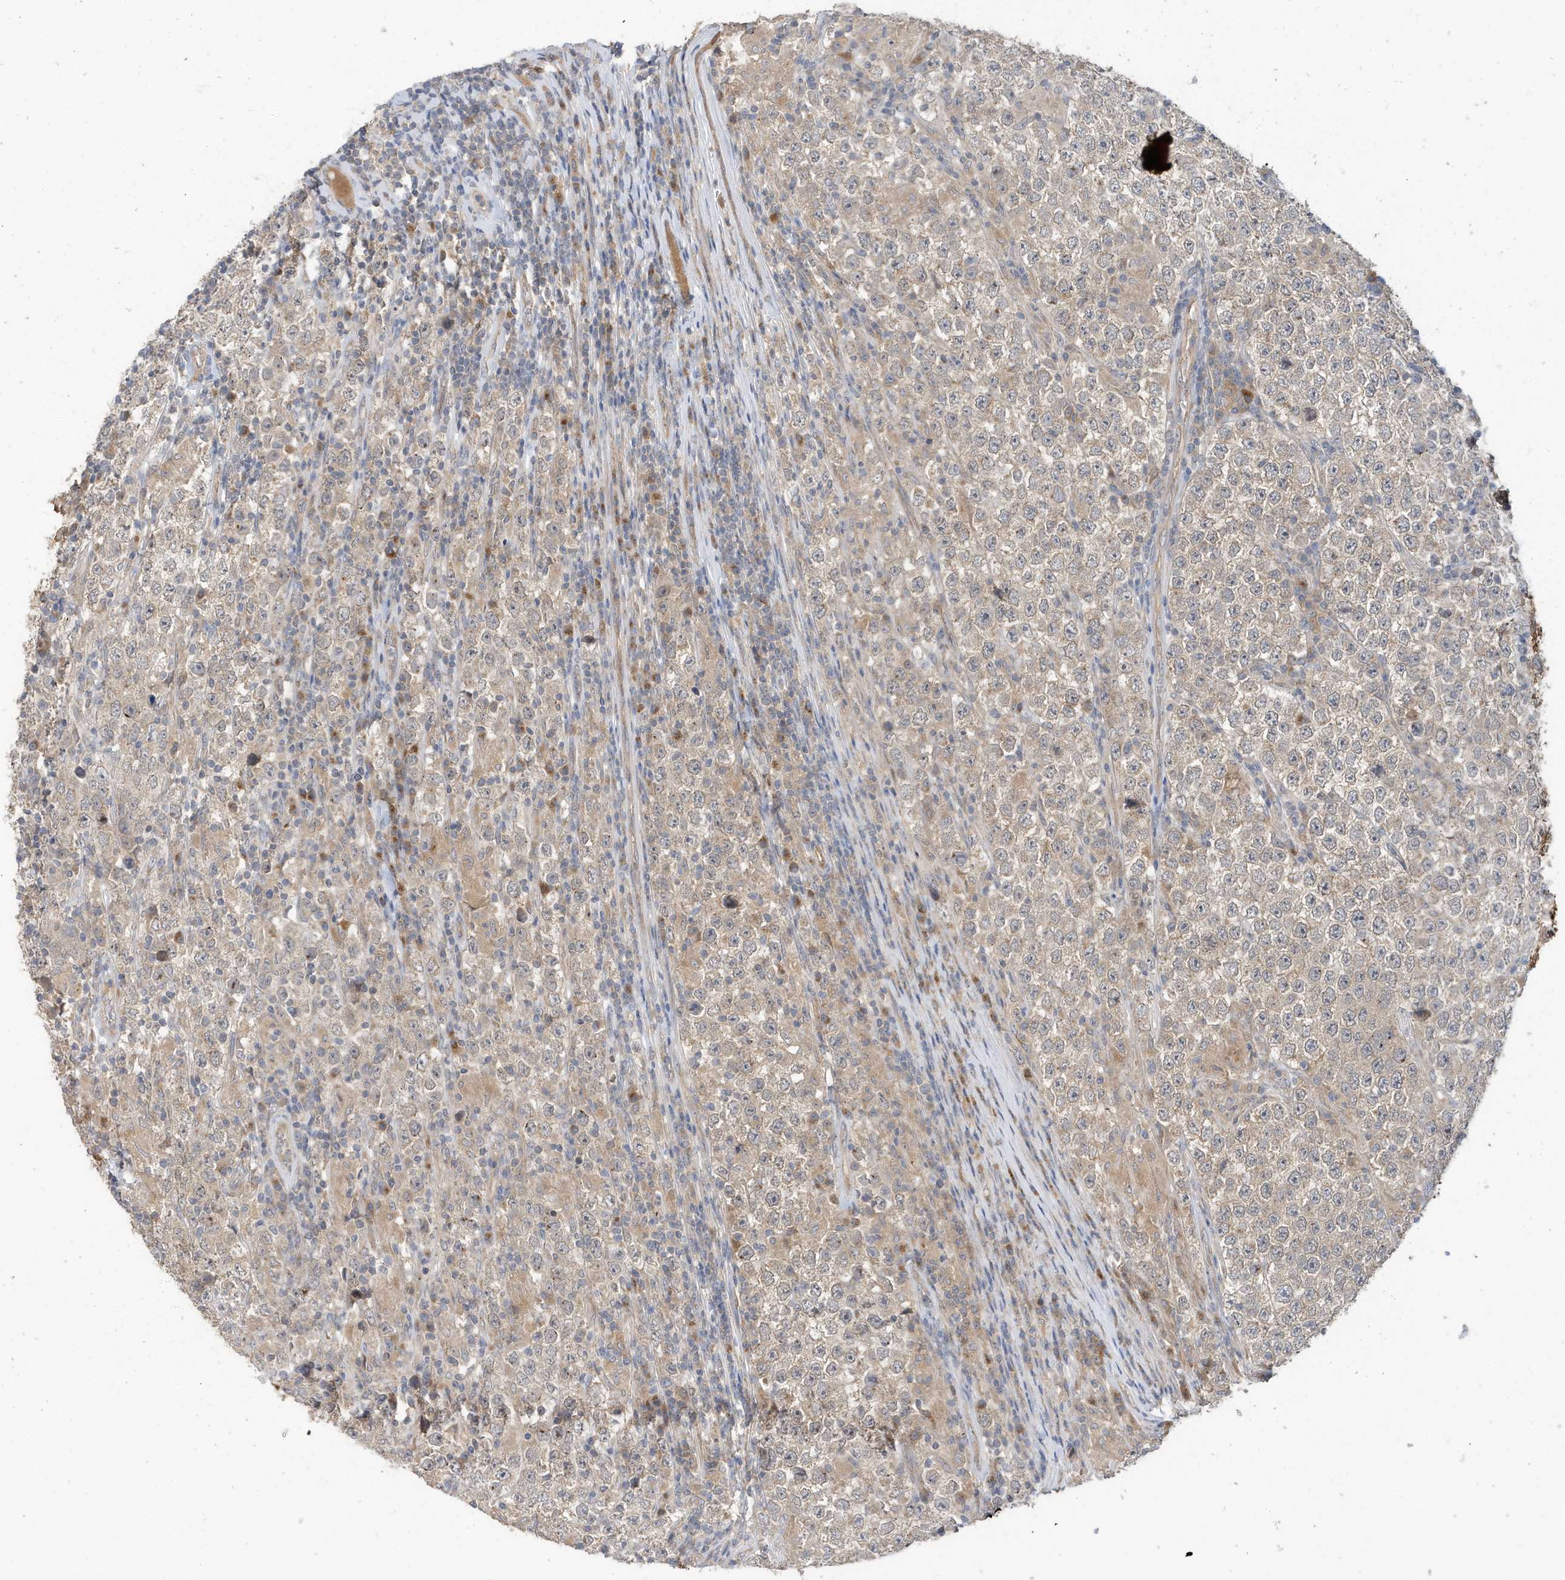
{"staining": {"intensity": "negative", "quantity": "none", "location": "none"}, "tissue": "testis cancer", "cell_type": "Tumor cells", "image_type": "cancer", "snomed": [{"axis": "morphology", "description": "Normal tissue, NOS"}, {"axis": "morphology", "description": "Urothelial carcinoma, High grade"}, {"axis": "morphology", "description": "Seminoma, NOS"}, {"axis": "morphology", "description": "Carcinoma, Embryonal, NOS"}, {"axis": "topography", "description": "Urinary bladder"}, {"axis": "topography", "description": "Testis"}], "caption": "IHC of testis cancer demonstrates no expression in tumor cells.", "gene": "LAPTM4A", "patient": {"sex": "male", "age": 41}}